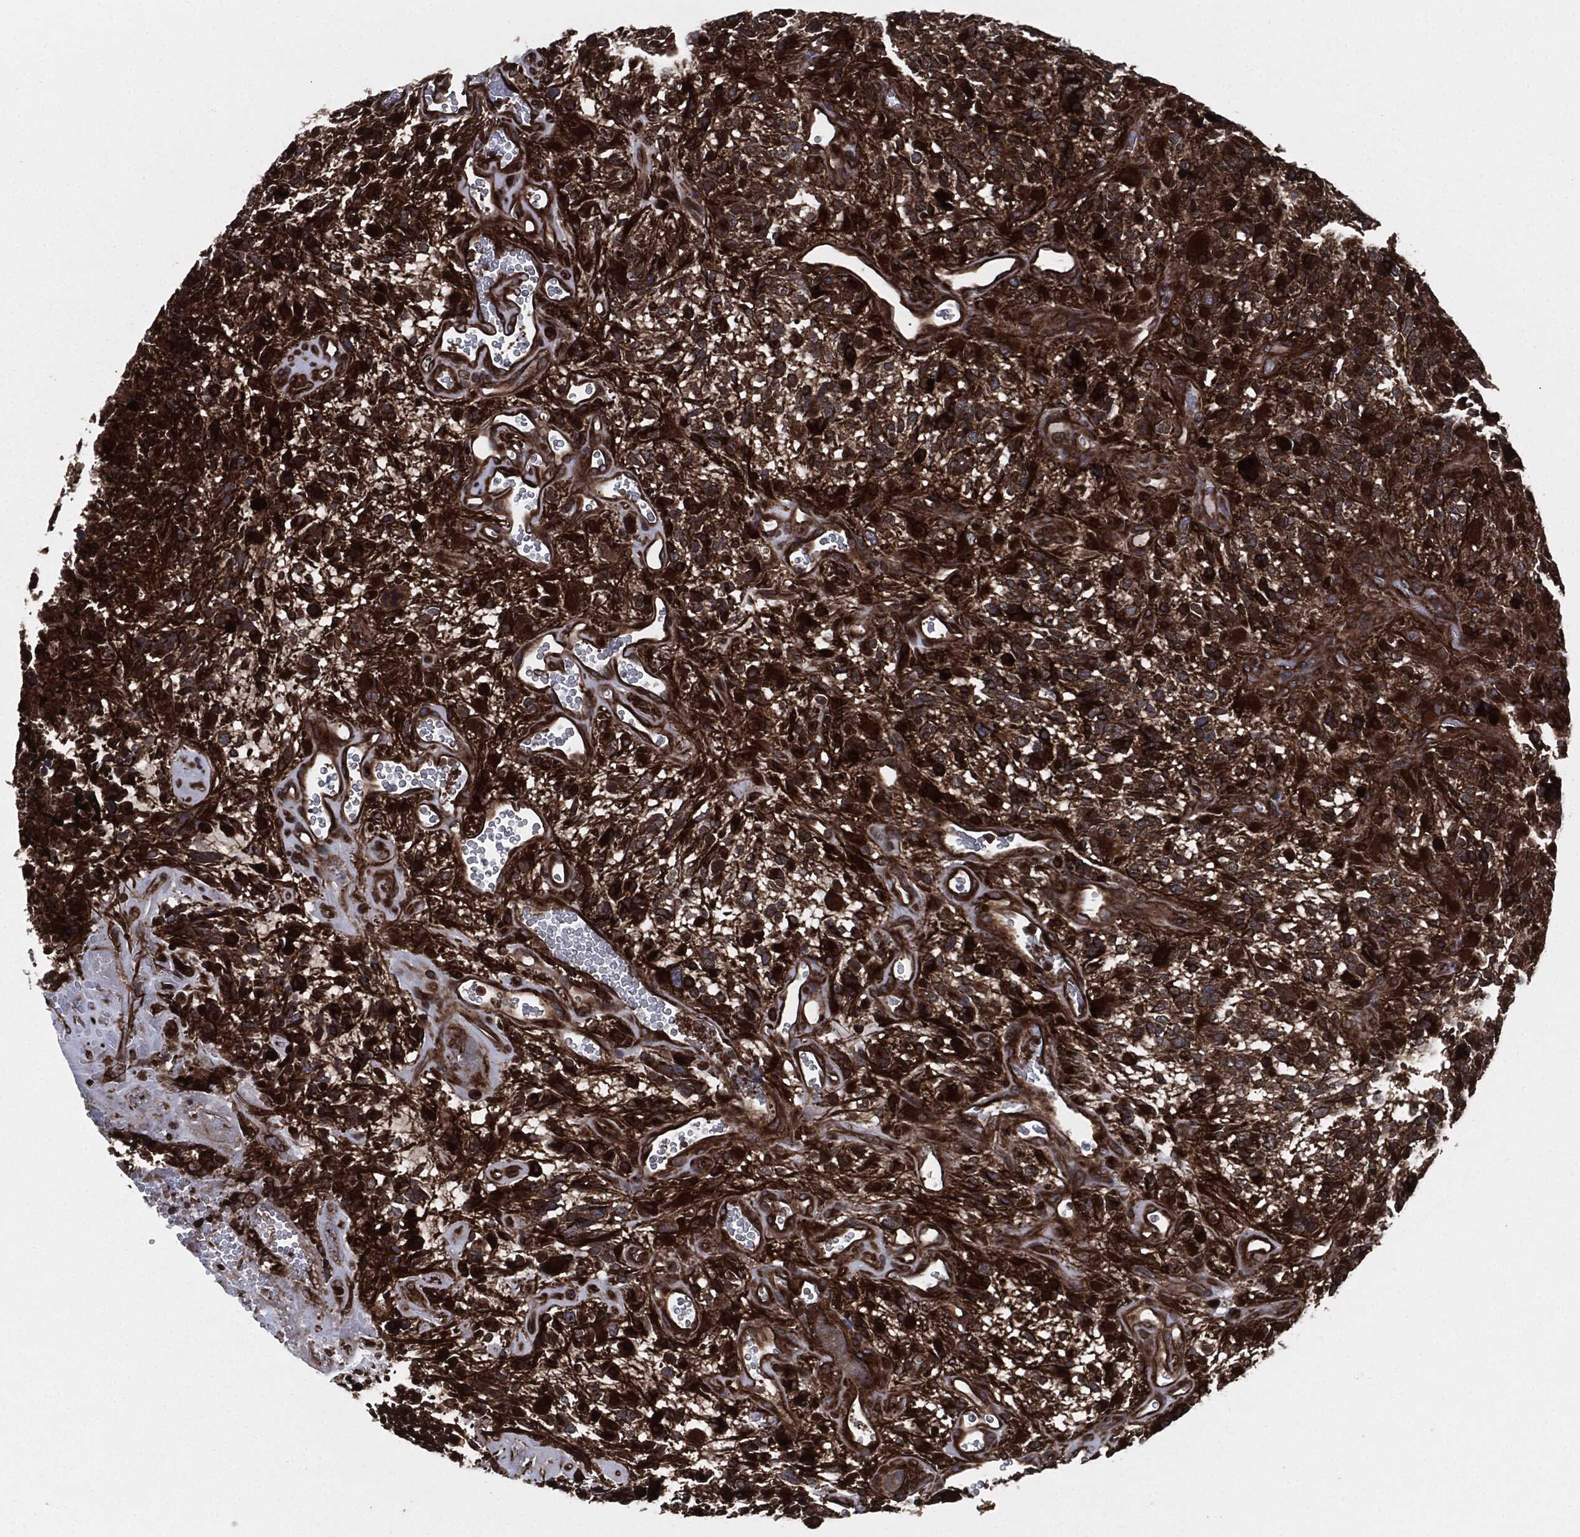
{"staining": {"intensity": "strong", "quantity": ">75%", "location": "cytoplasmic/membranous"}, "tissue": "glioma", "cell_type": "Tumor cells", "image_type": "cancer", "snomed": [{"axis": "morphology", "description": "Glioma, malignant, High grade"}, {"axis": "topography", "description": "Brain"}], "caption": "Malignant glioma (high-grade) tissue exhibits strong cytoplasmic/membranous staining in approximately >75% of tumor cells", "gene": "RAP1GDS1", "patient": {"sex": "female", "age": 71}}